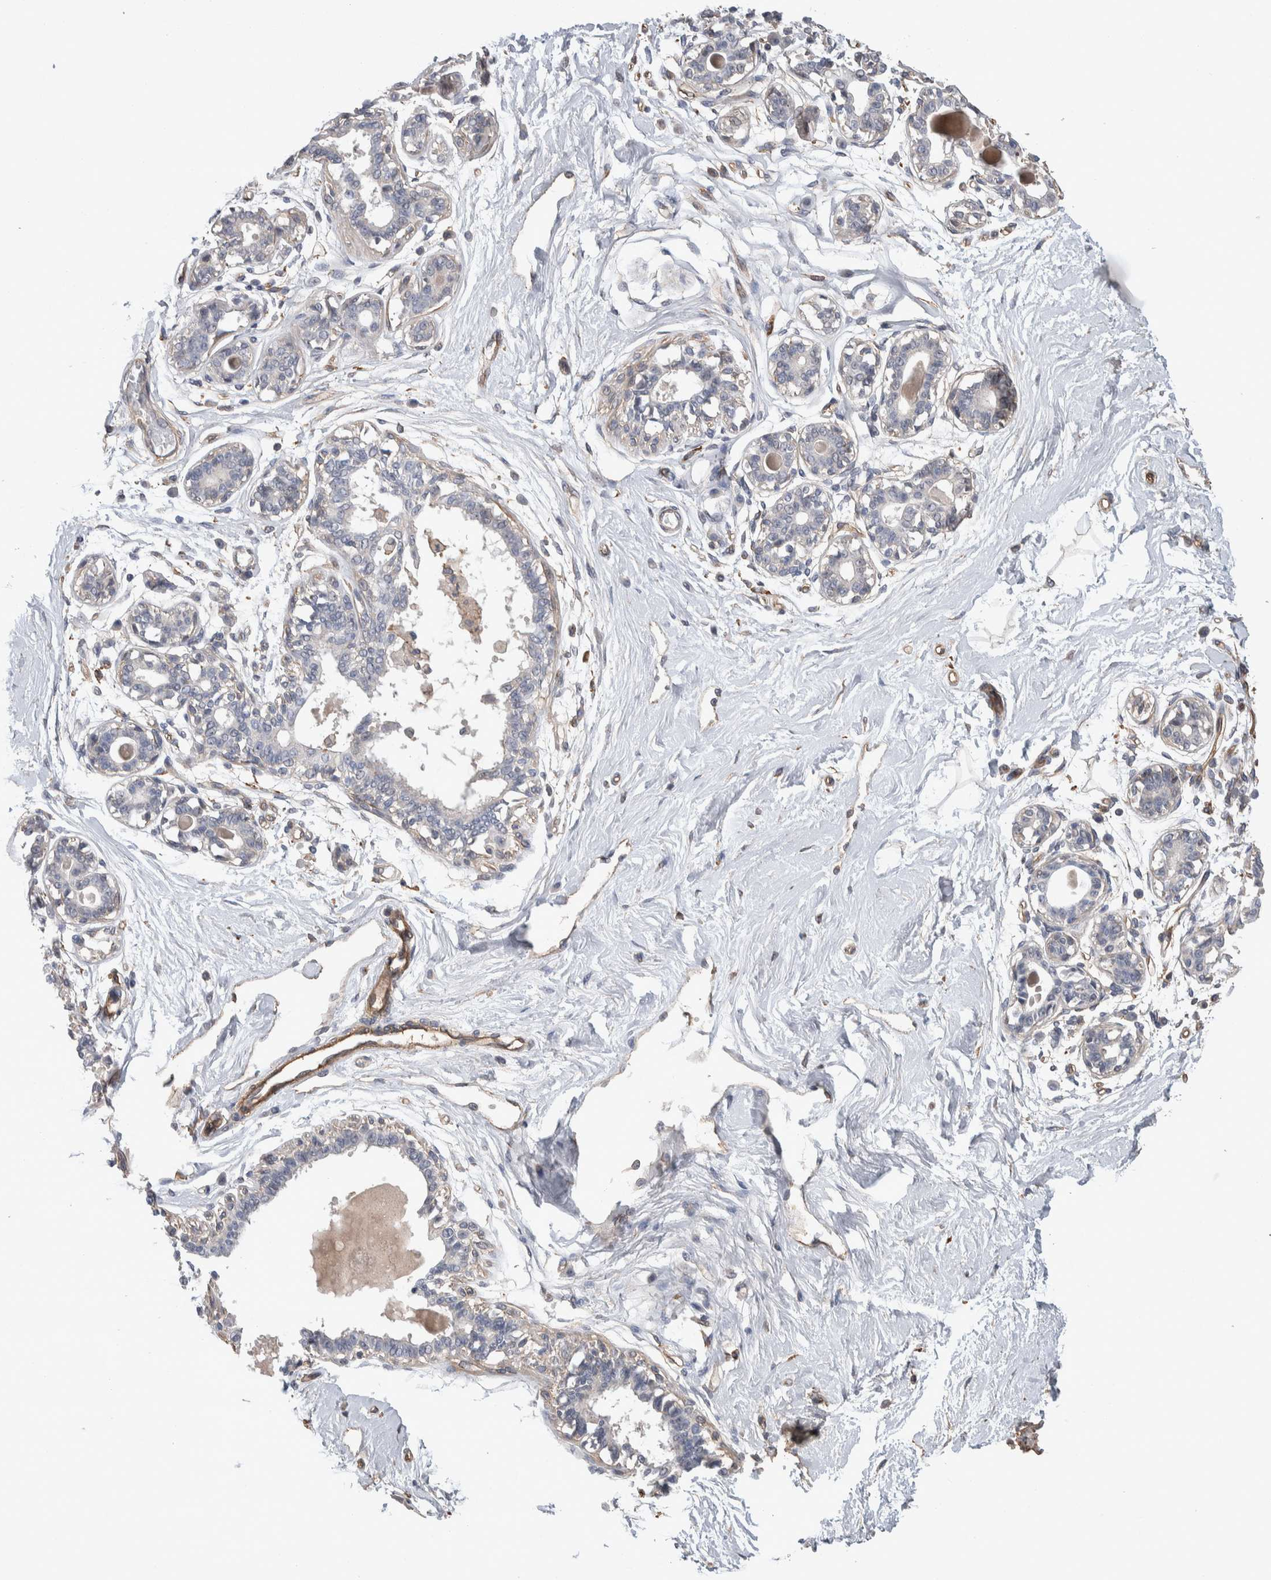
{"staining": {"intensity": "negative", "quantity": "none", "location": "none"}, "tissue": "breast", "cell_type": "Adipocytes", "image_type": "normal", "snomed": [{"axis": "morphology", "description": "Normal tissue, NOS"}, {"axis": "topography", "description": "Breast"}], "caption": "A high-resolution micrograph shows immunohistochemistry (IHC) staining of normal breast, which shows no significant positivity in adipocytes. Brightfield microscopy of immunohistochemistry (IHC) stained with DAB (brown) and hematoxylin (blue), captured at high magnification.", "gene": "GCNA", "patient": {"sex": "female", "age": 45}}